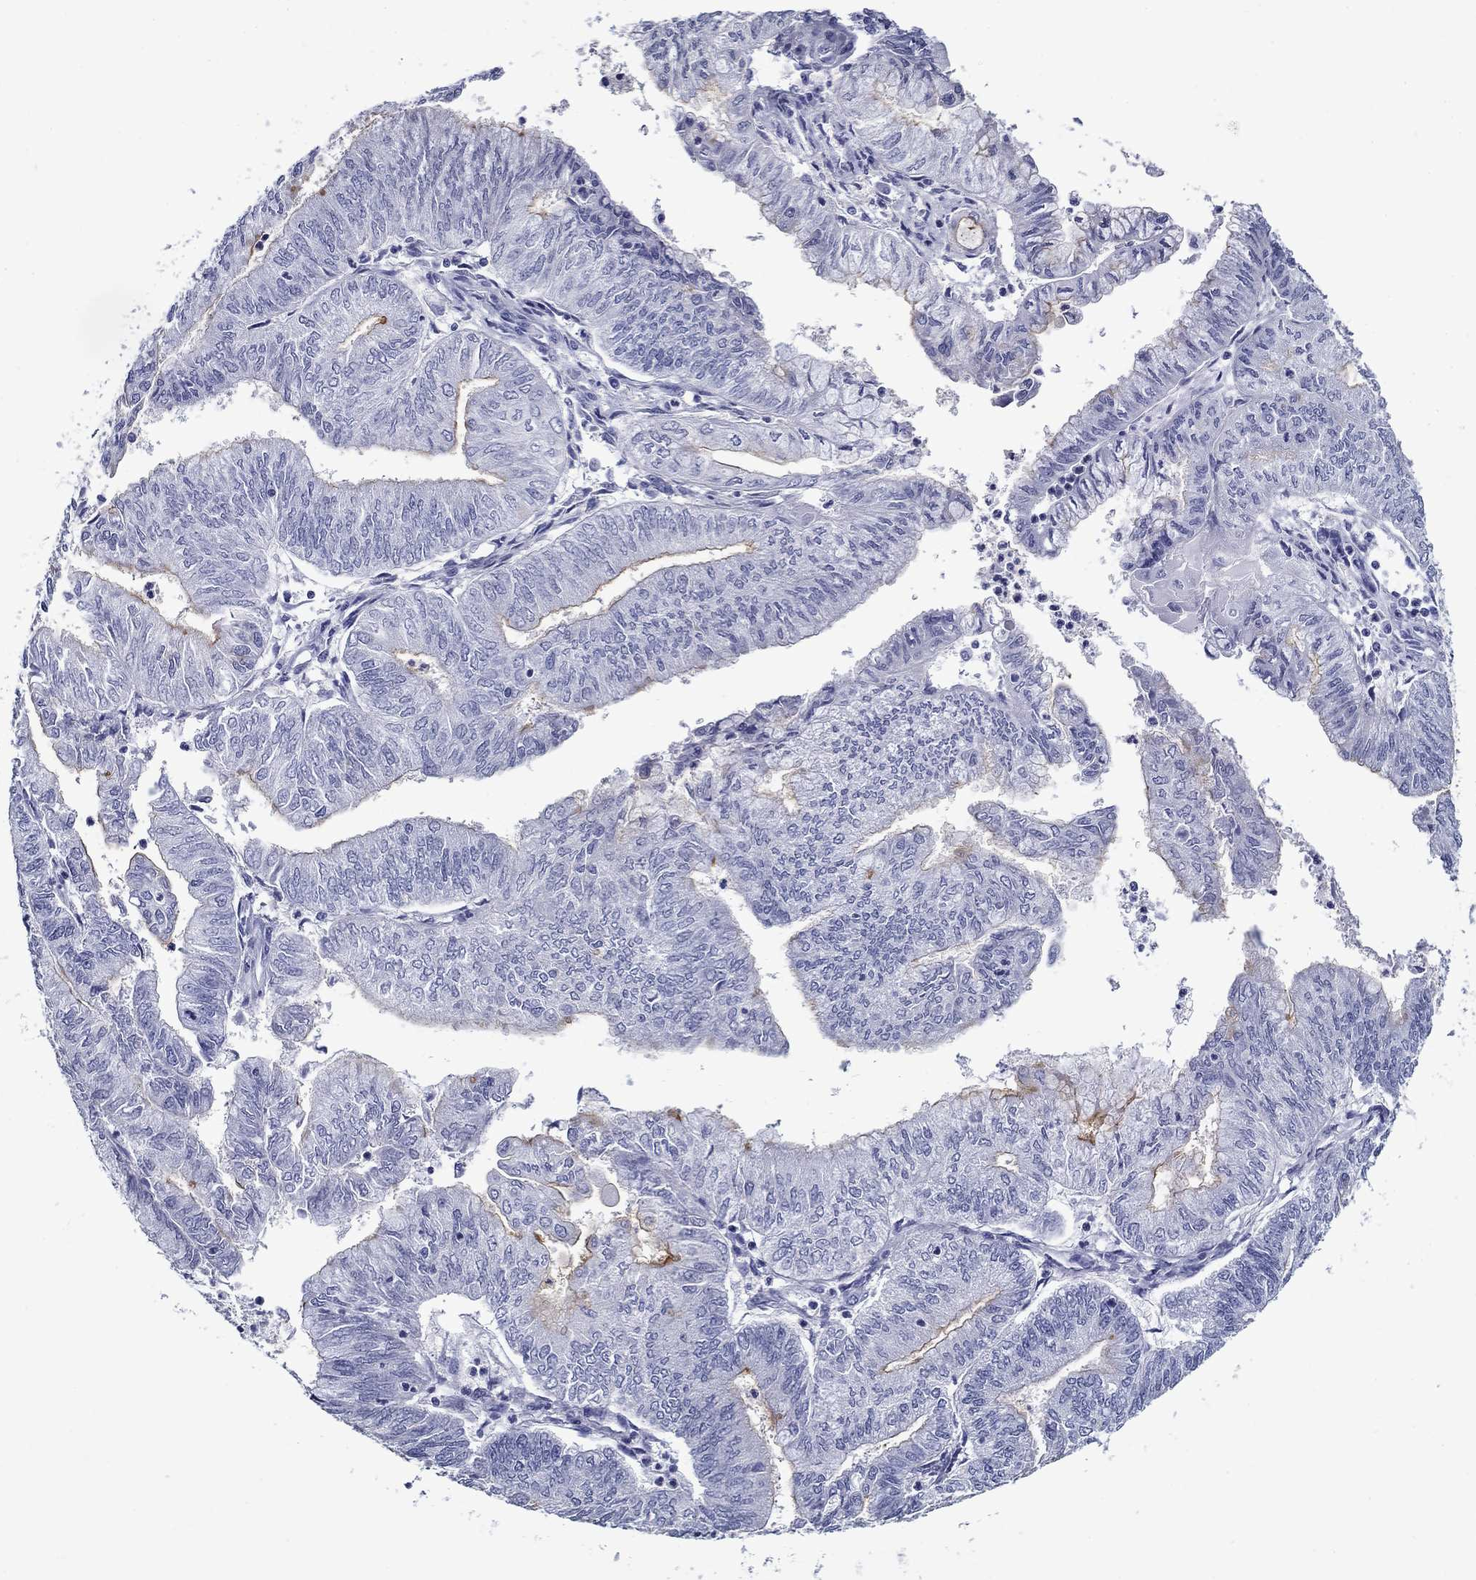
{"staining": {"intensity": "moderate", "quantity": "<25%", "location": "cytoplasmic/membranous"}, "tissue": "endometrial cancer", "cell_type": "Tumor cells", "image_type": "cancer", "snomed": [{"axis": "morphology", "description": "Adenocarcinoma, NOS"}, {"axis": "topography", "description": "Endometrium"}], "caption": "Immunohistochemistry micrograph of neoplastic tissue: human endometrial cancer stained using immunohistochemistry reveals low levels of moderate protein expression localized specifically in the cytoplasmic/membranous of tumor cells, appearing as a cytoplasmic/membranous brown color.", "gene": "C4orf19", "patient": {"sex": "female", "age": 59}}